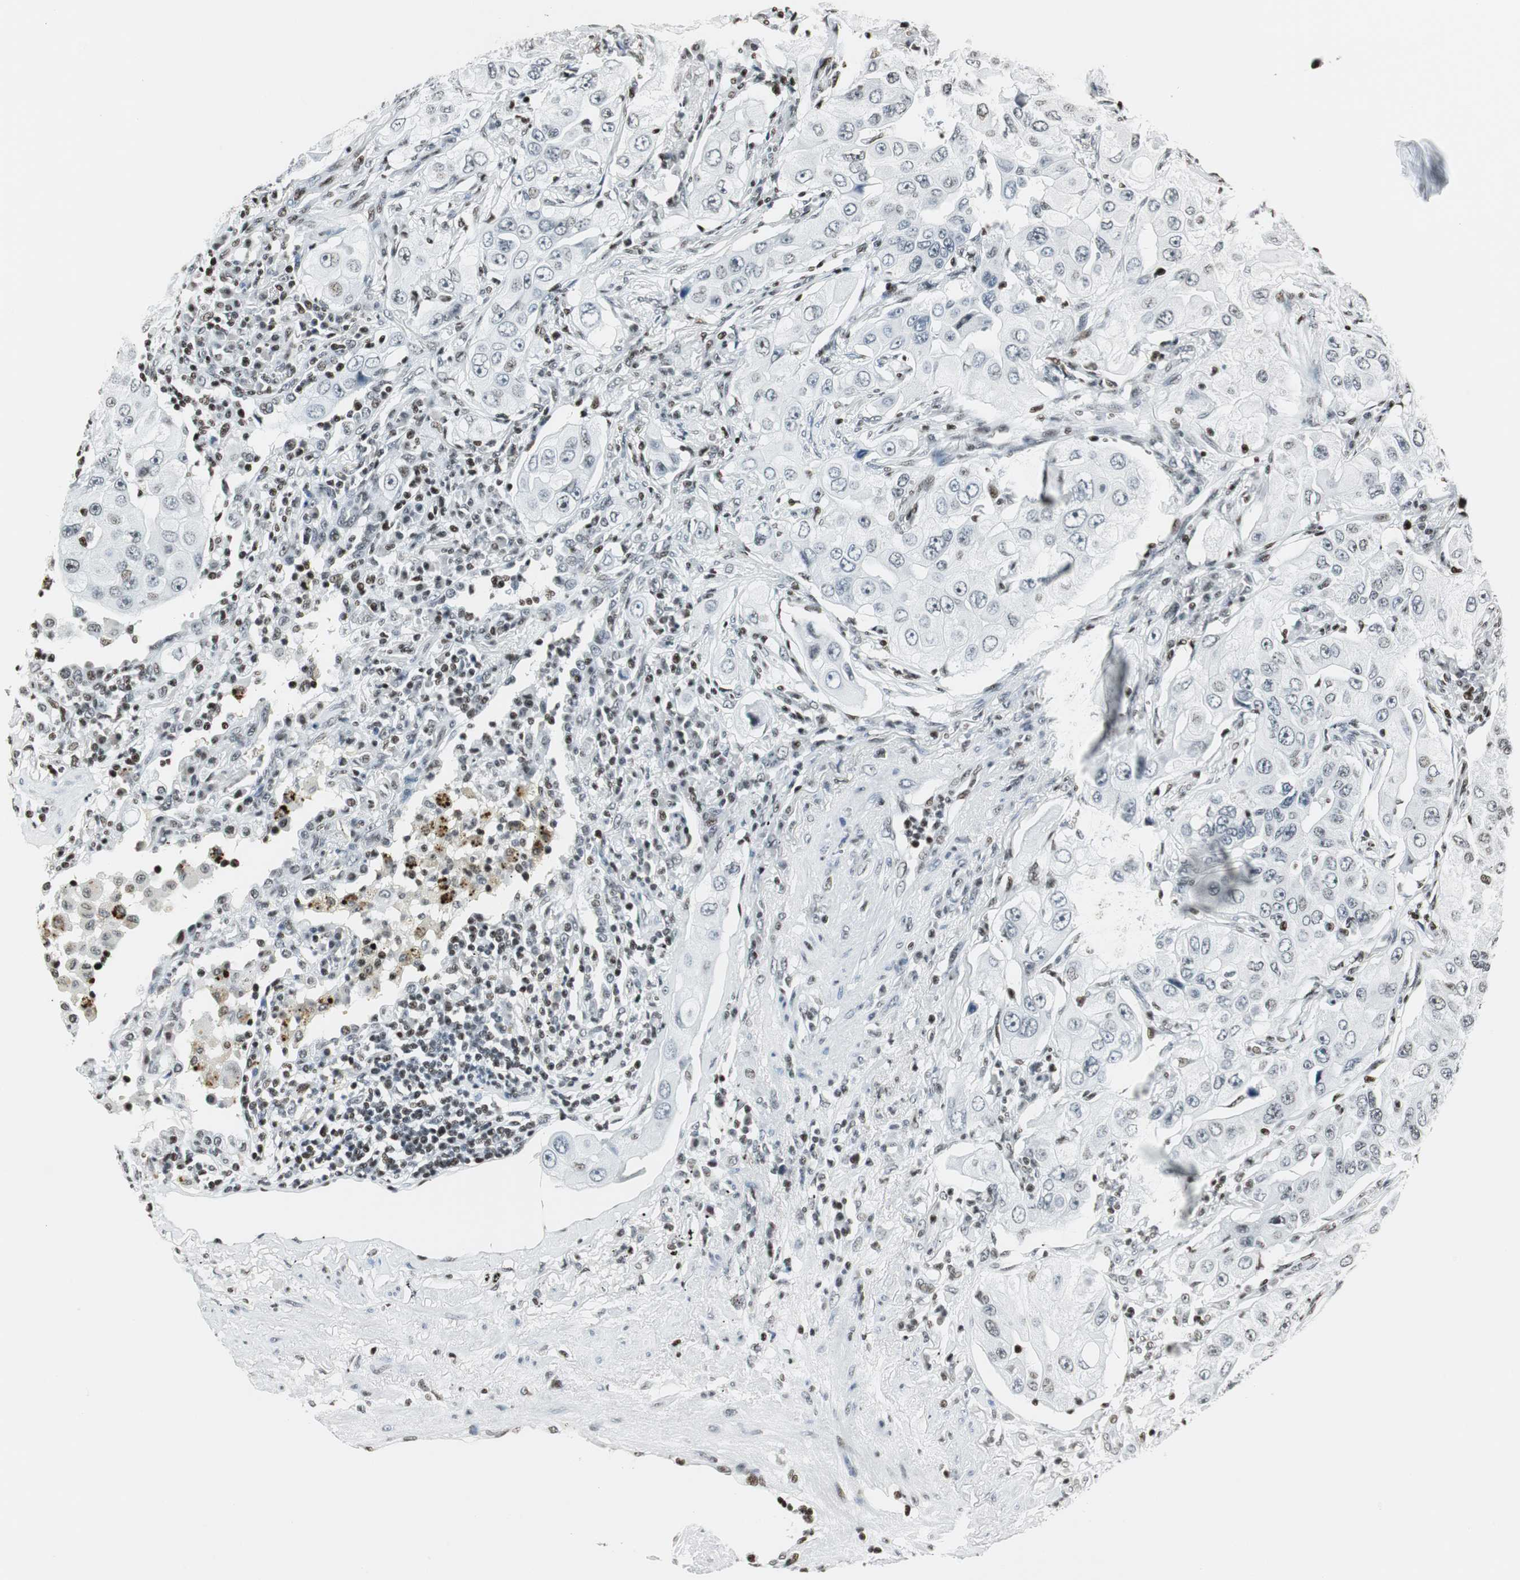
{"staining": {"intensity": "negative", "quantity": "none", "location": "none"}, "tissue": "lung cancer", "cell_type": "Tumor cells", "image_type": "cancer", "snomed": [{"axis": "morphology", "description": "Adenocarcinoma, NOS"}, {"axis": "topography", "description": "Lung"}], "caption": "Photomicrograph shows no protein expression in tumor cells of lung adenocarcinoma tissue.", "gene": "RBBP4", "patient": {"sex": "male", "age": 84}}